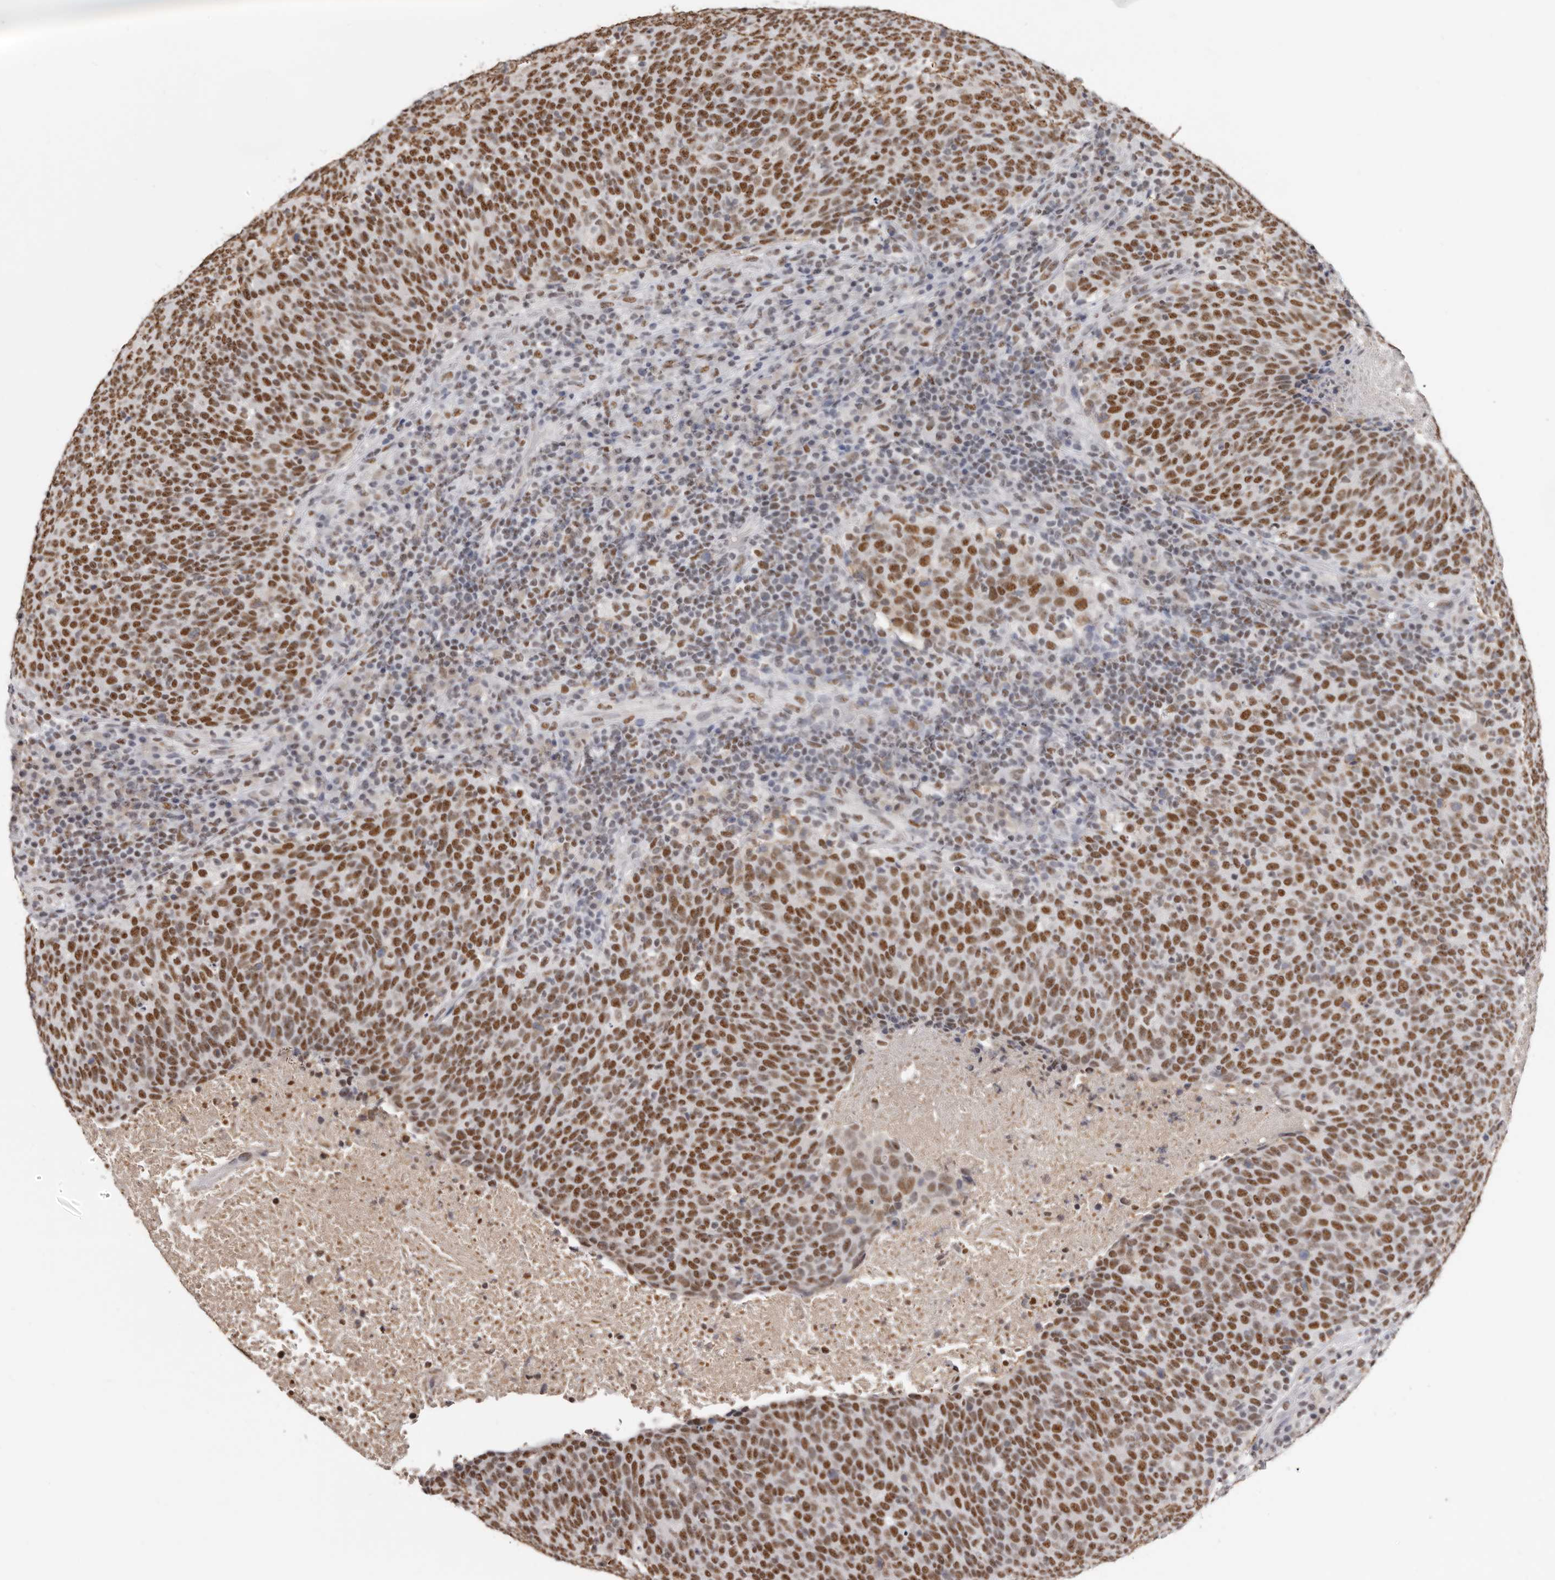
{"staining": {"intensity": "moderate", "quantity": ">75%", "location": "nuclear"}, "tissue": "head and neck cancer", "cell_type": "Tumor cells", "image_type": "cancer", "snomed": [{"axis": "morphology", "description": "Squamous cell carcinoma, NOS"}, {"axis": "morphology", "description": "Squamous cell carcinoma, metastatic, NOS"}, {"axis": "topography", "description": "Lymph node"}, {"axis": "topography", "description": "Head-Neck"}], "caption": "This histopathology image exhibits head and neck metastatic squamous cell carcinoma stained with immunohistochemistry to label a protein in brown. The nuclear of tumor cells show moderate positivity for the protein. Nuclei are counter-stained blue.", "gene": "SCAF4", "patient": {"sex": "male", "age": 62}}